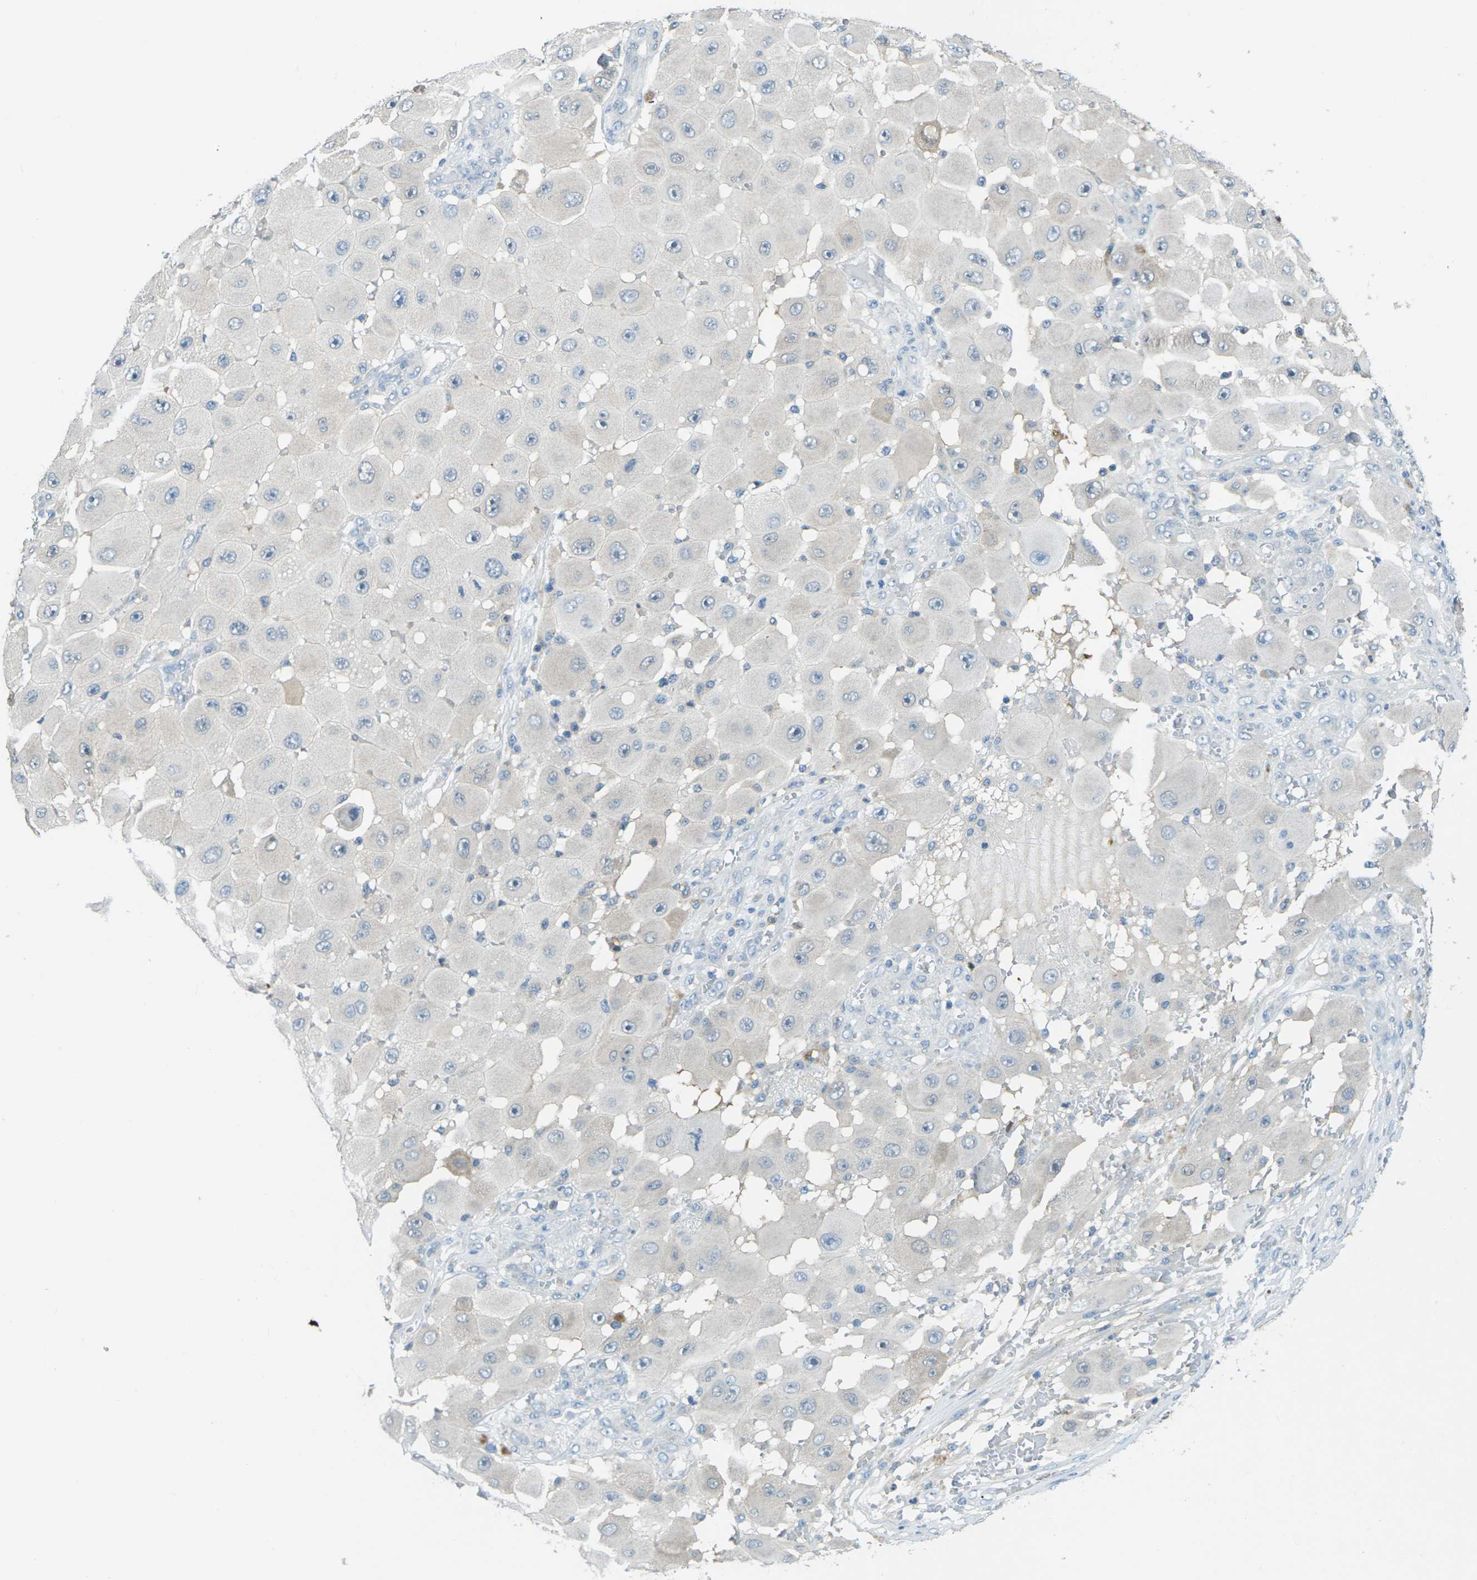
{"staining": {"intensity": "negative", "quantity": "none", "location": "none"}, "tissue": "melanoma", "cell_type": "Tumor cells", "image_type": "cancer", "snomed": [{"axis": "morphology", "description": "Malignant melanoma, NOS"}, {"axis": "topography", "description": "Skin"}], "caption": "Immunohistochemical staining of melanoma demonstrates no significant staining in tumor cells.", "gene": "NANOS2", "patient": {"sex": "female", "age": 81}}